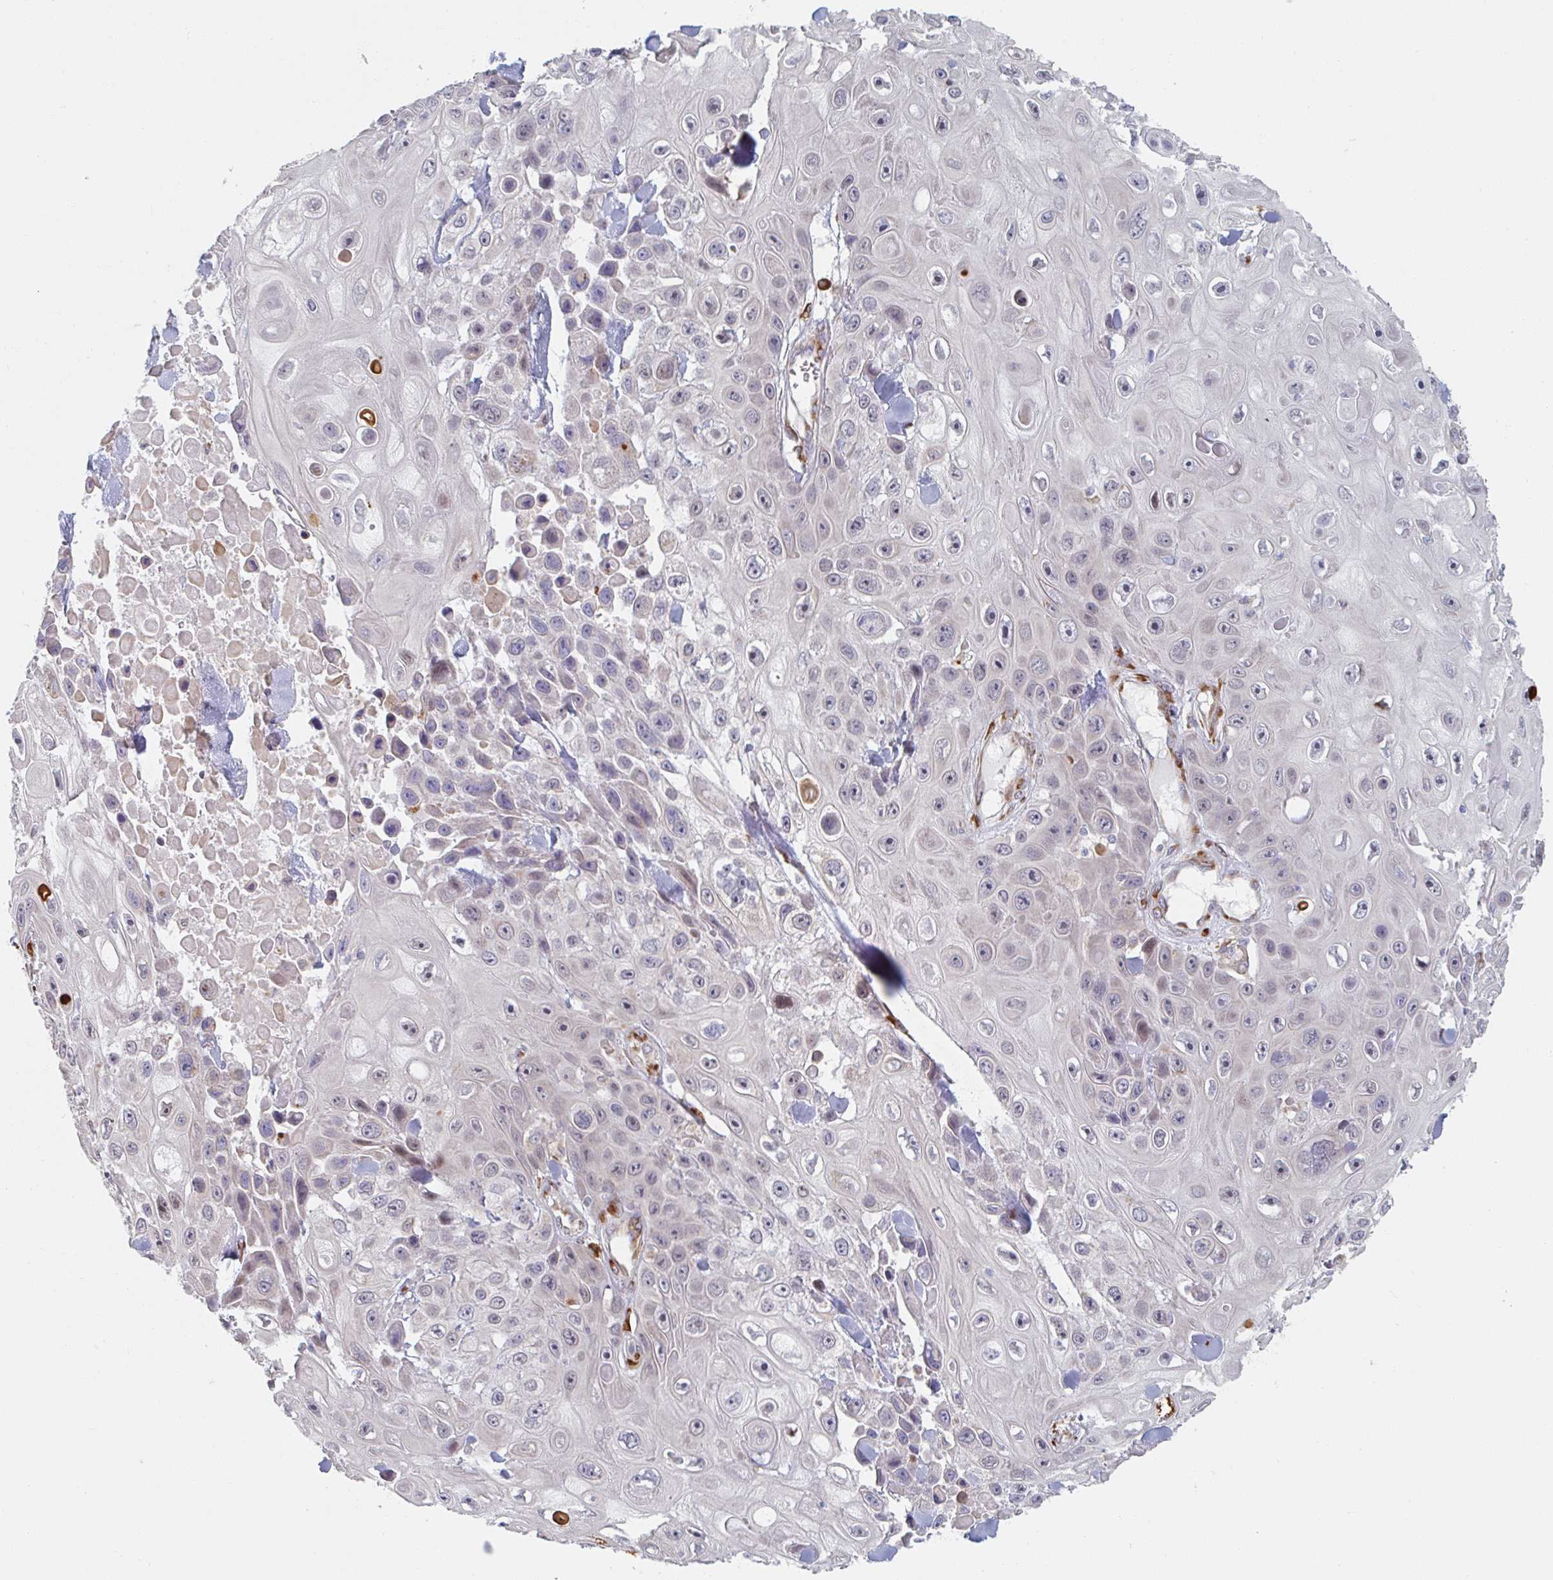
{"staining": {"intensity": "negative", "quantity": "none", "location": "none"}, "tissue": "skin cancer", "cell_type": "Tumor cells", "image_type": "cancer", "snomed": [{"axis": "morphology", "description": "Squamous cell carcinoma, NOS"}, {"axis": "topography", "description": "Skin"}], "caption": "Immunohistochemistry (IHC) micrograph of neoplastic tissue: skin squamous cell carcinoma stained with DAB (3,3'-diaminobenzidine) demonstrates no significant protein expression in tumor cells. (Stains: DAB IHC with hematoxylin counter stain, Microscopy: brightfield microscopy at high magnification).", "gene": "TRAPPC10", "patient": {"sex": "male", "age": 82}}